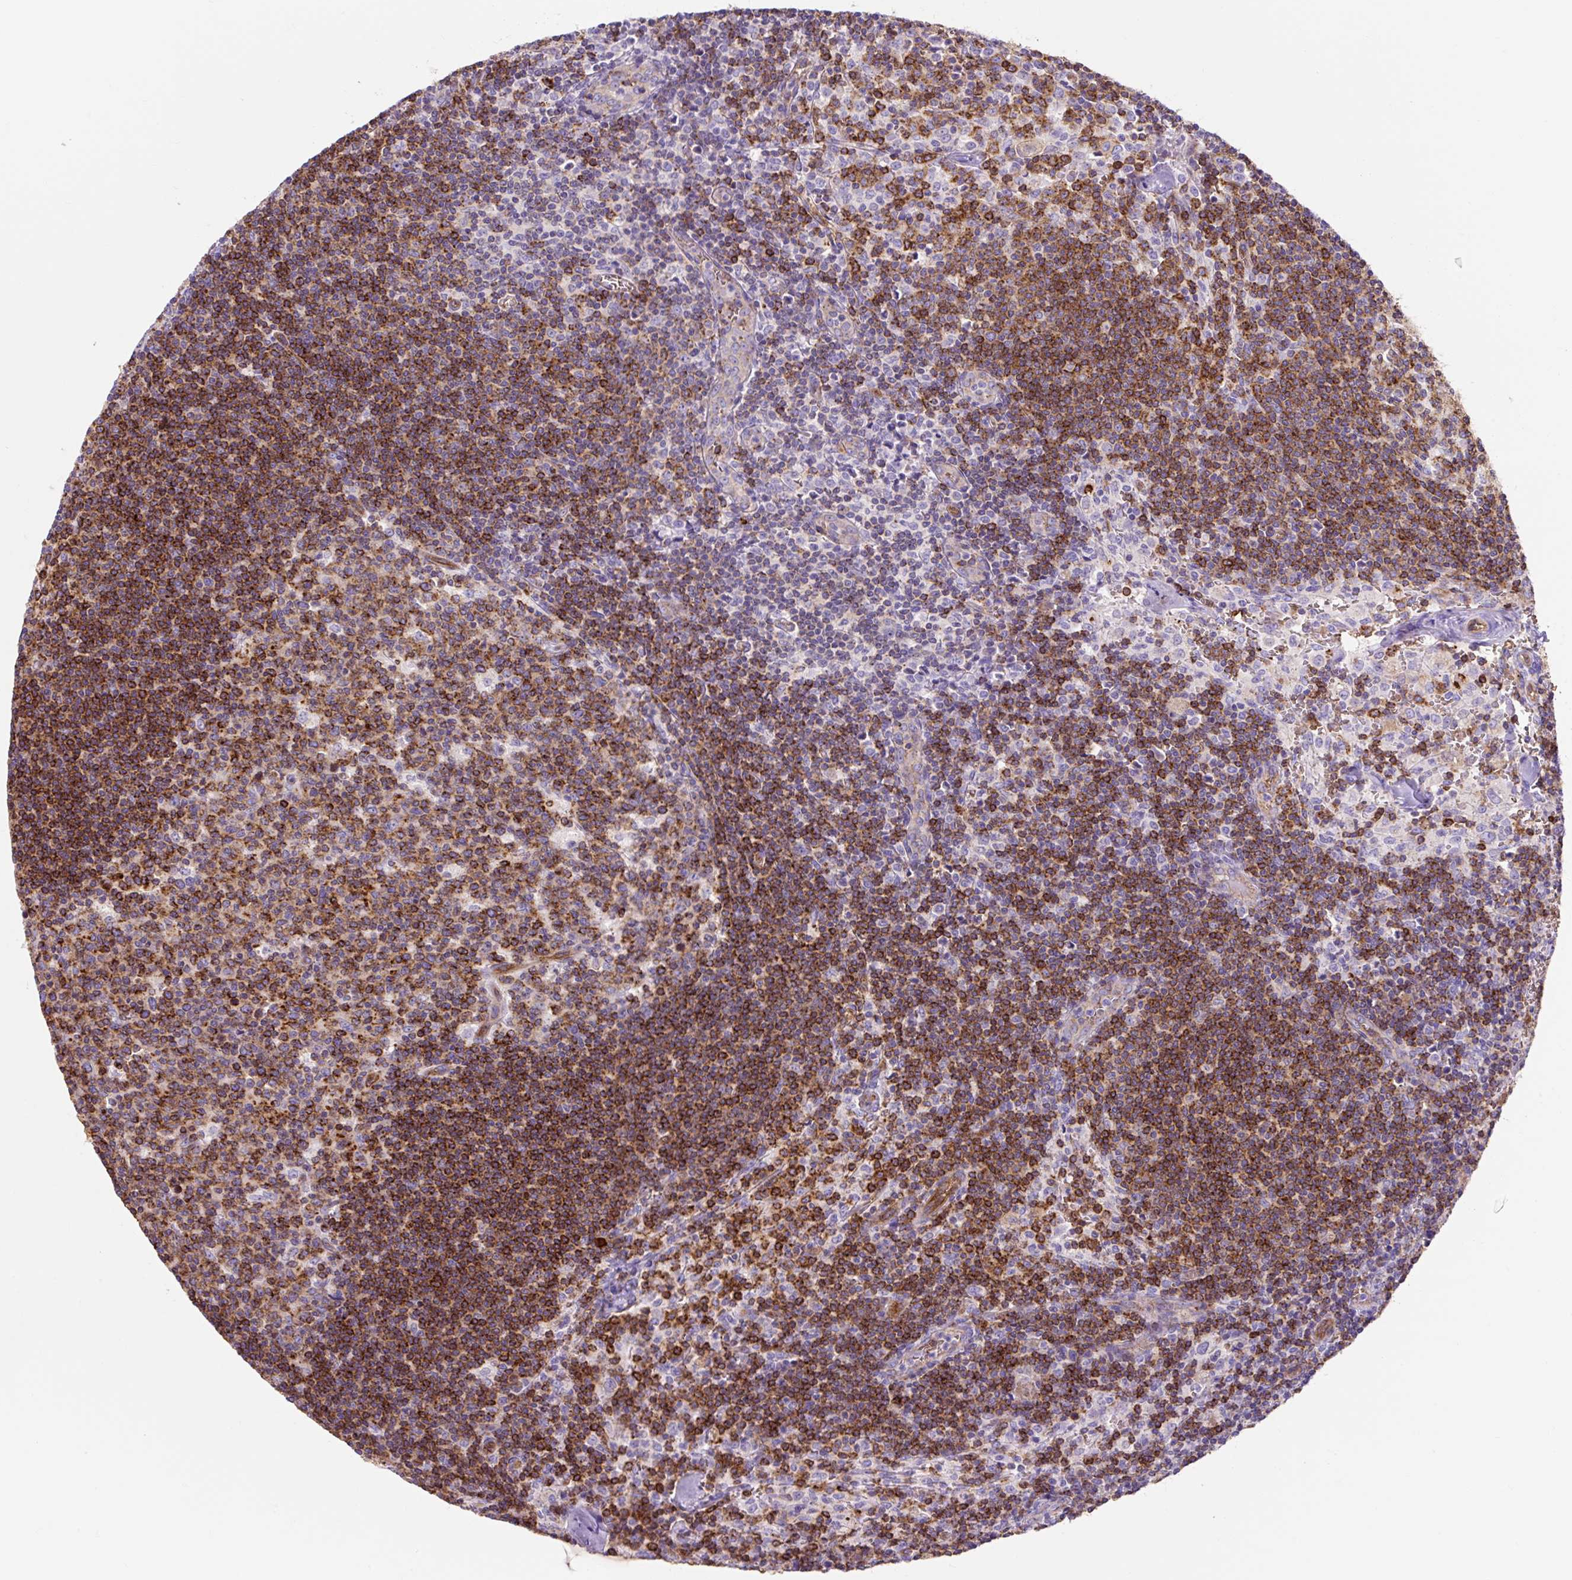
{"staining": {"intensity": "strong", "quantity": "25%-75%", "location": "cytoplasmic/membranous"}, "tissue": "lymph node", "cell_type": "Germinal center cells", "image_type": "normal", "snomed": [{"axis": "morphology", "description": "Normal tissue, NOS"}, {"axis": "topography", "description": "Lymph node"}], "caption": "Protein staining of unremarkable lymph node exhibits strong cytoplasmic/membranous staining in about 25%-75% of germinal center cells.", "gene": "HIP1R", "patient": {"sex": "female", "age": 45}}